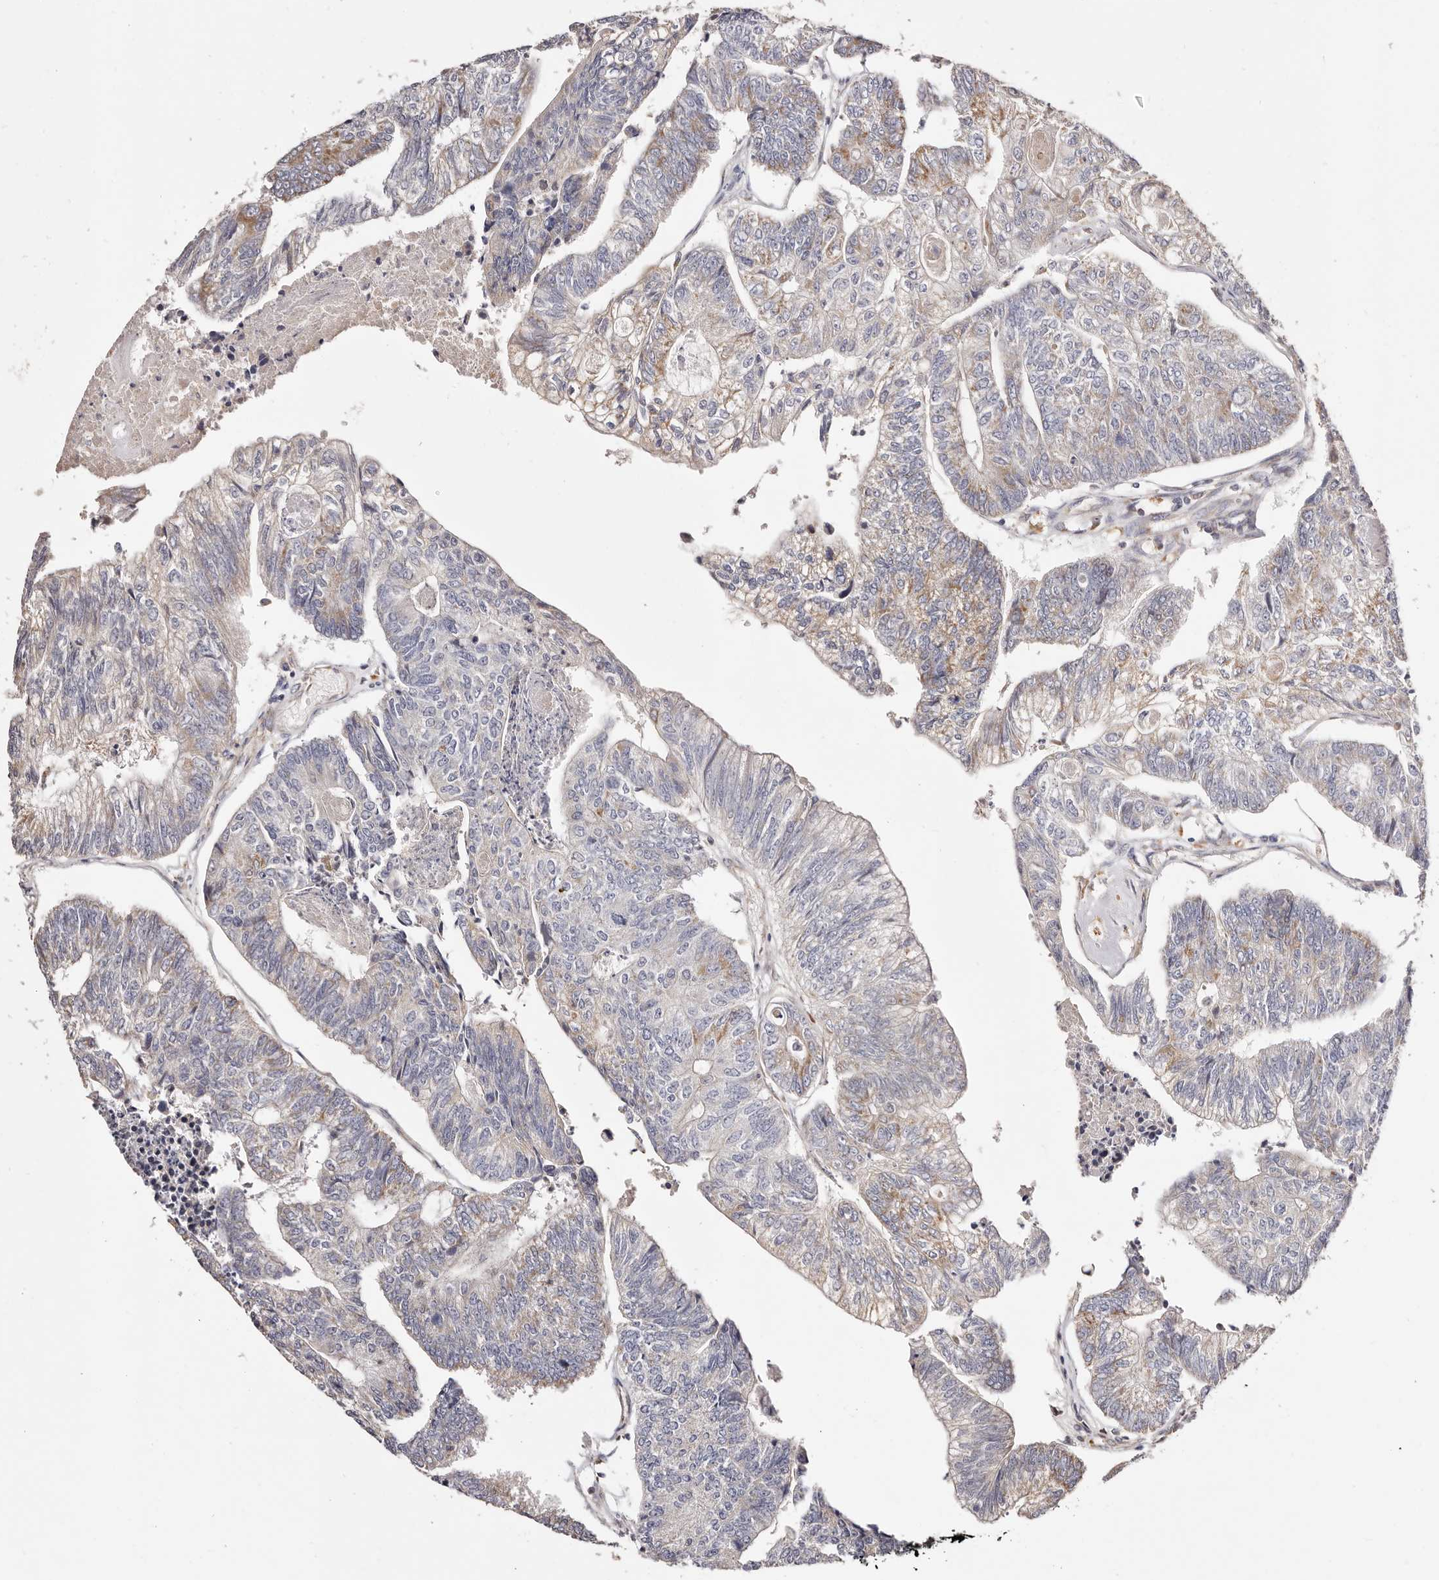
{"staining": {"intensity": "moderate", "quantity": "<25%", "location": "cytoplasmic/membranous"}, "tissue": "colorectal cancer", "cell_type": "Tumor cells", "image_type": "cancer", "snomed": [{"axis": "morphology", "description": "Adenocarcinoma, NOS"}, {"axis": "topography", "description": "Colon"}], "caption": "High-magnification brightfield microscopy of colorectal cancer stained with DAB (3,3'-diaminobenzidine) (brown) and counterstained with hematoxylin (blue). tumor cells exhibit moderate cytoplasmic/membranous expression is present in about<25% of cells. (DAB = brown stain, brightfield microscopy at high magnification).", "gene": "MAPK1", "patient": {"sex": "female", "age": 67}}